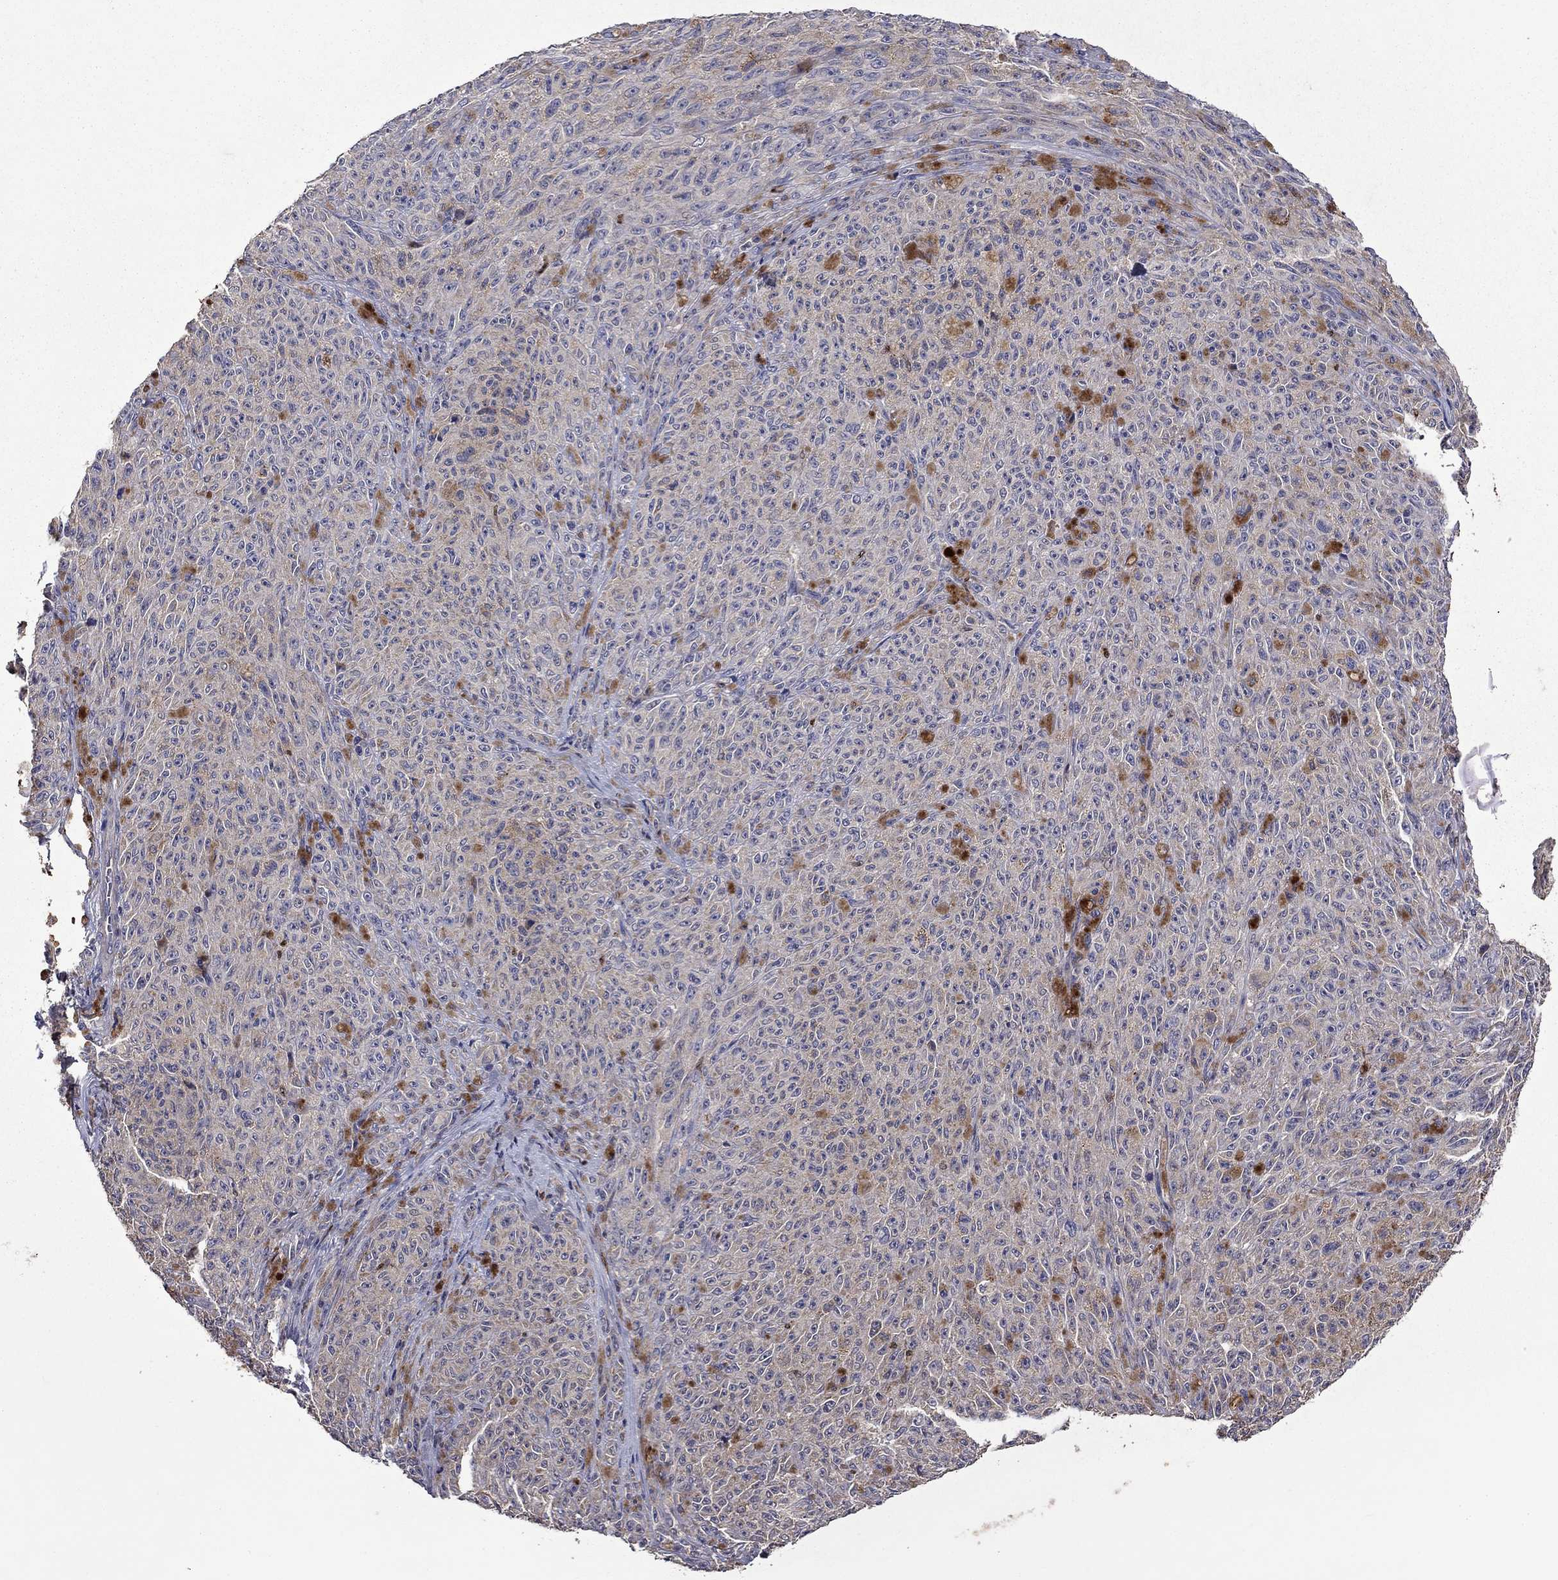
{"staining": {"intensity": "negative", "quantity": "none", "location": "none"}, "tissue": "melanoma", "cell_type": "Tumor cells", "image_type": "cancer", "snomed": [{"axis": "morphology", "description": "Malignant melanoma, NOS"}, {"axis": "topography", "description": "Skin"}], "caption": "Human malignant melanoma stained for a protein using immunohistochemistry (IHC) demonstrates no expression in tumor cells.", "gene": "SATB1", "patient": {"sex": "female", "age": 82}}